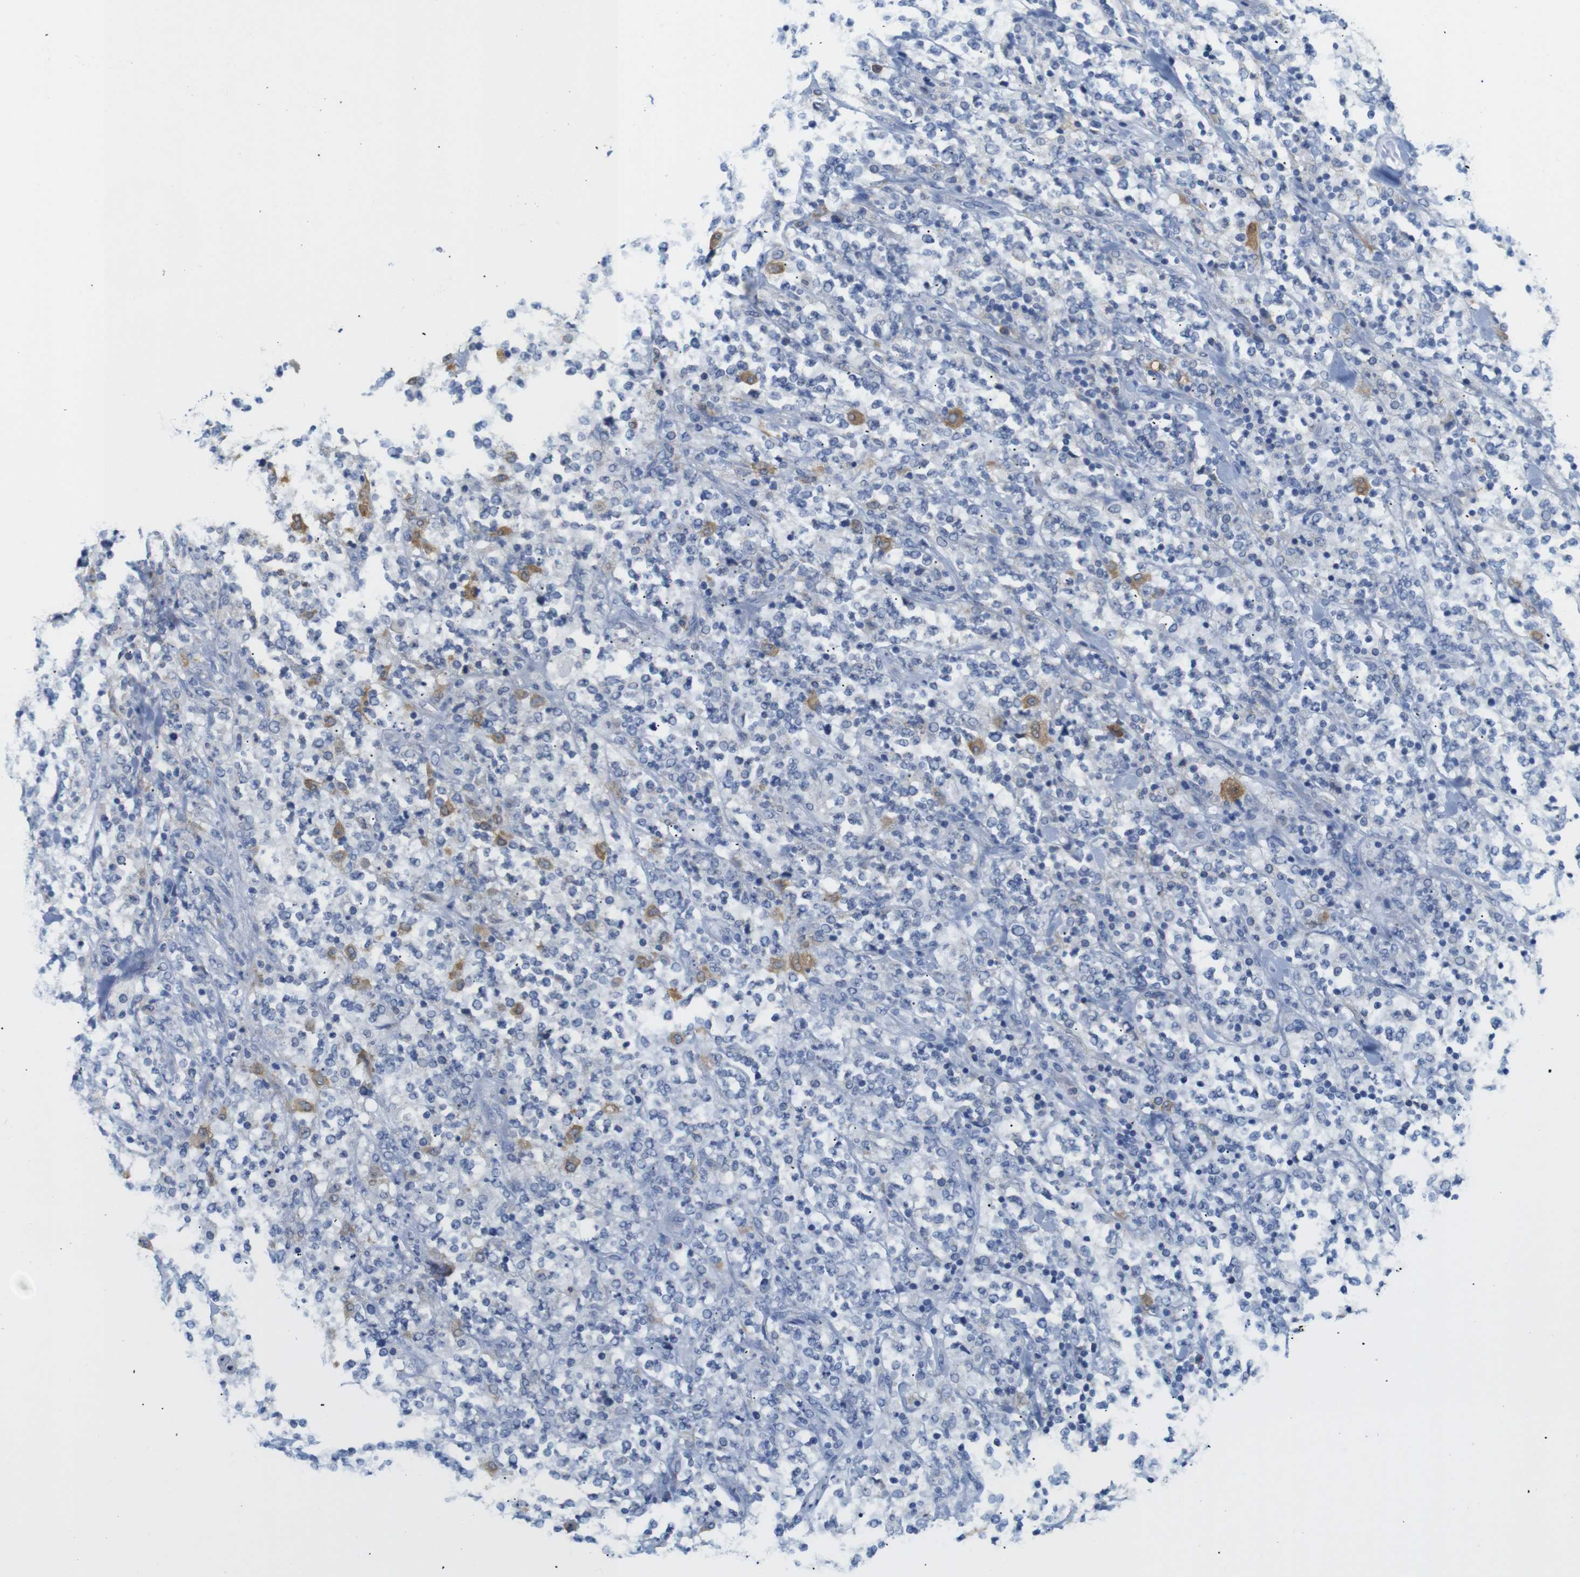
{"staining": {"intensity": "weak", "quantity": "<25%", "location": "cytoplasmic/membranous"}, "tissue": "lymphoma", "cell_type": "Tumor cells", "image_type": "cancer", "snomed": [{"axis": "morphology", "description": "Malignant lymphoma, non-Hodgkin's type, High grade"}, {"axis": "topography", "description": "Soft tissue"}], "caption": "IHC of human lymphoma shows no positivity in tumor cells.", "gene": "NEBL", "patient": {"sex": "male", "age": 18}}